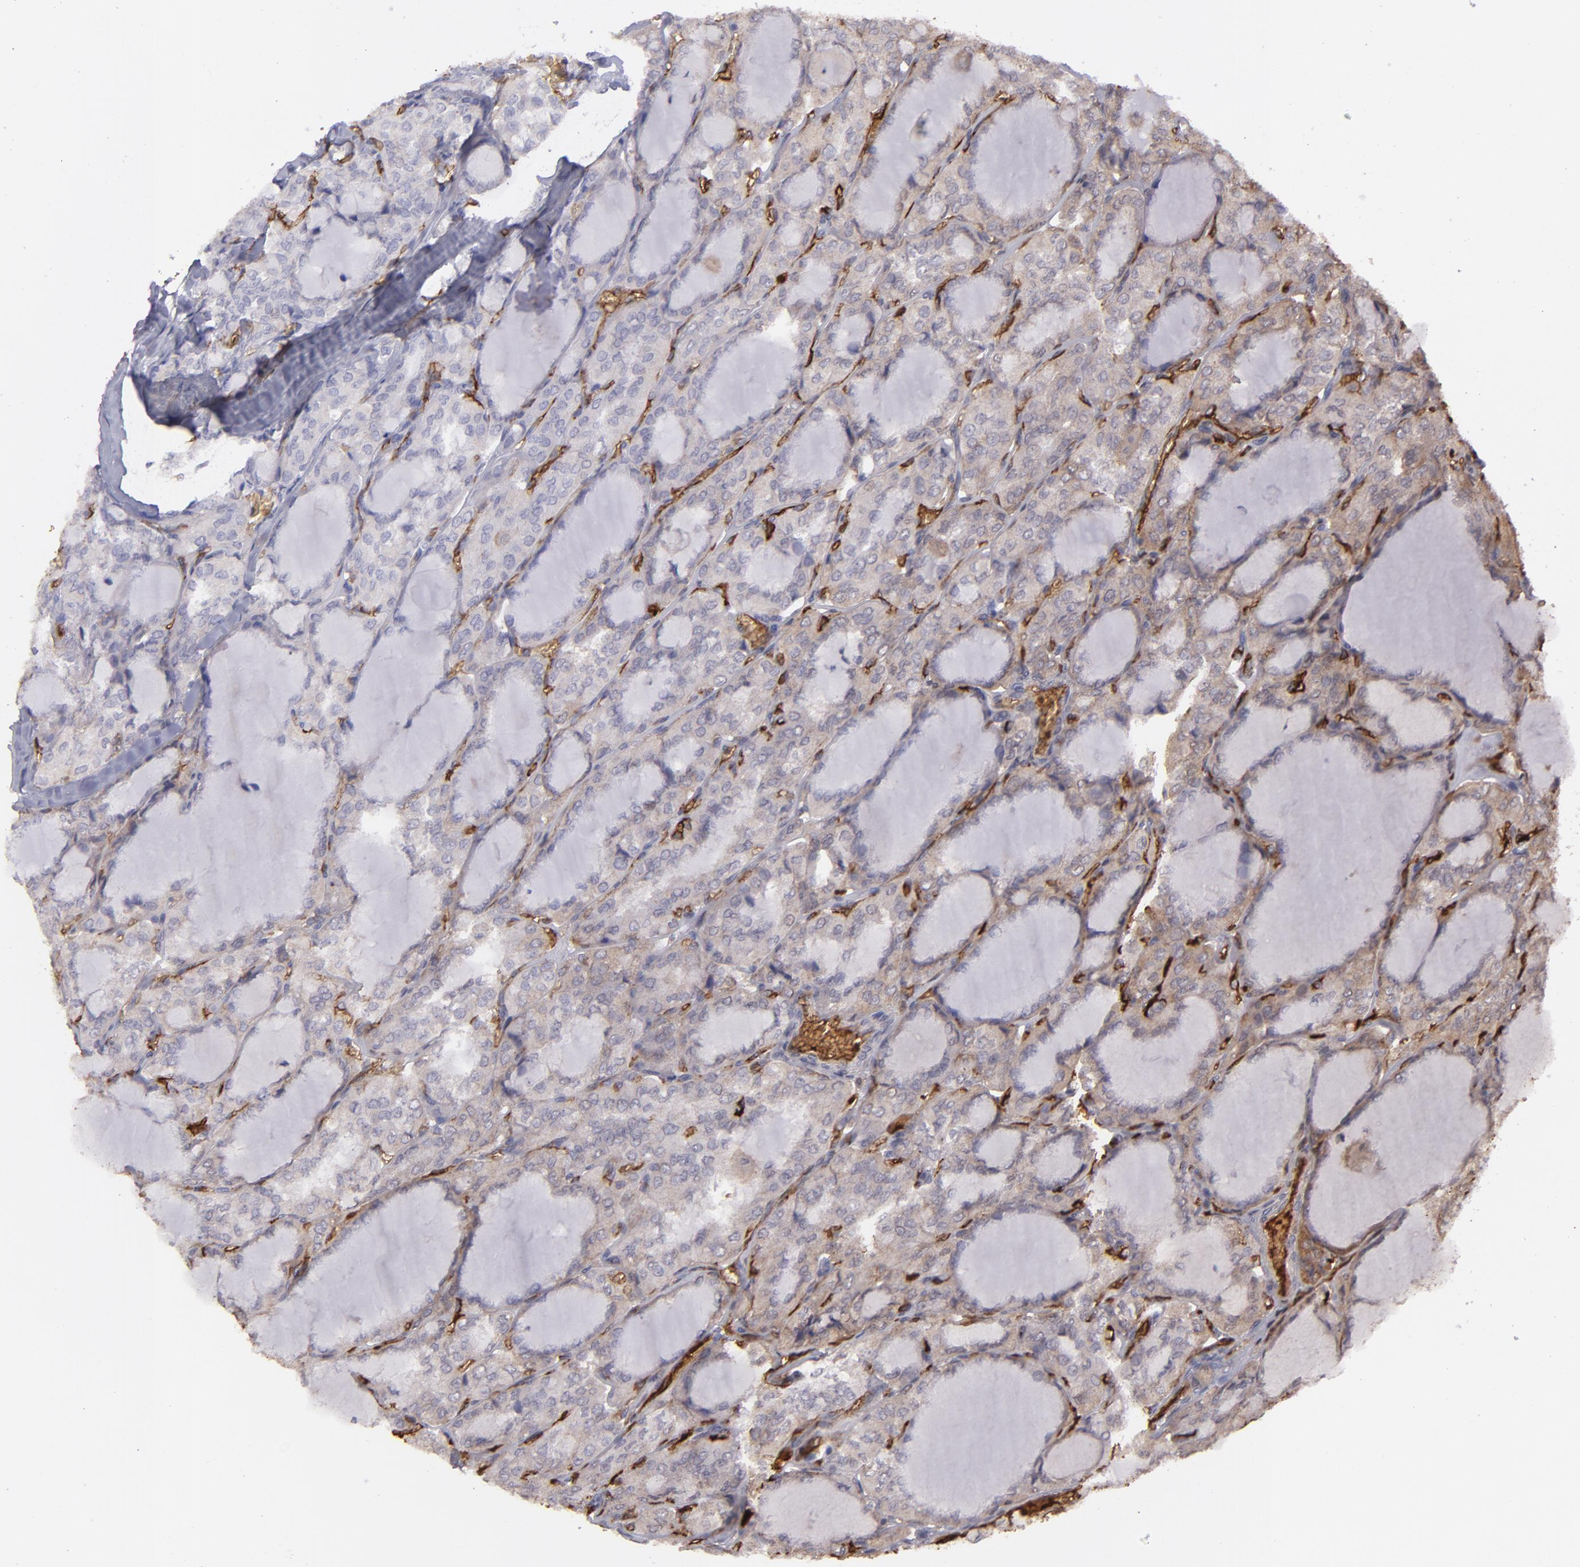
{"staining": {"intensity": "negative", "quantity": "none", "location": "none"}, "tissue": "thyroid cancer", "cell_type": "Tumor cells", "image_type": "cancer", "snomed": [{"axis": "morphology", "description": "Papillary adenocarcinoma, NOS"}, {"axis": "topography", "description": "Thyroid gland"}], "caption": "Immunohistochemistry histopathology image of human thyroid cancer stained for a protein (brown), which reveals no positivity in tumor cells.", "gene": "ACE", "patient": {"sex": "male", "age": 20}}